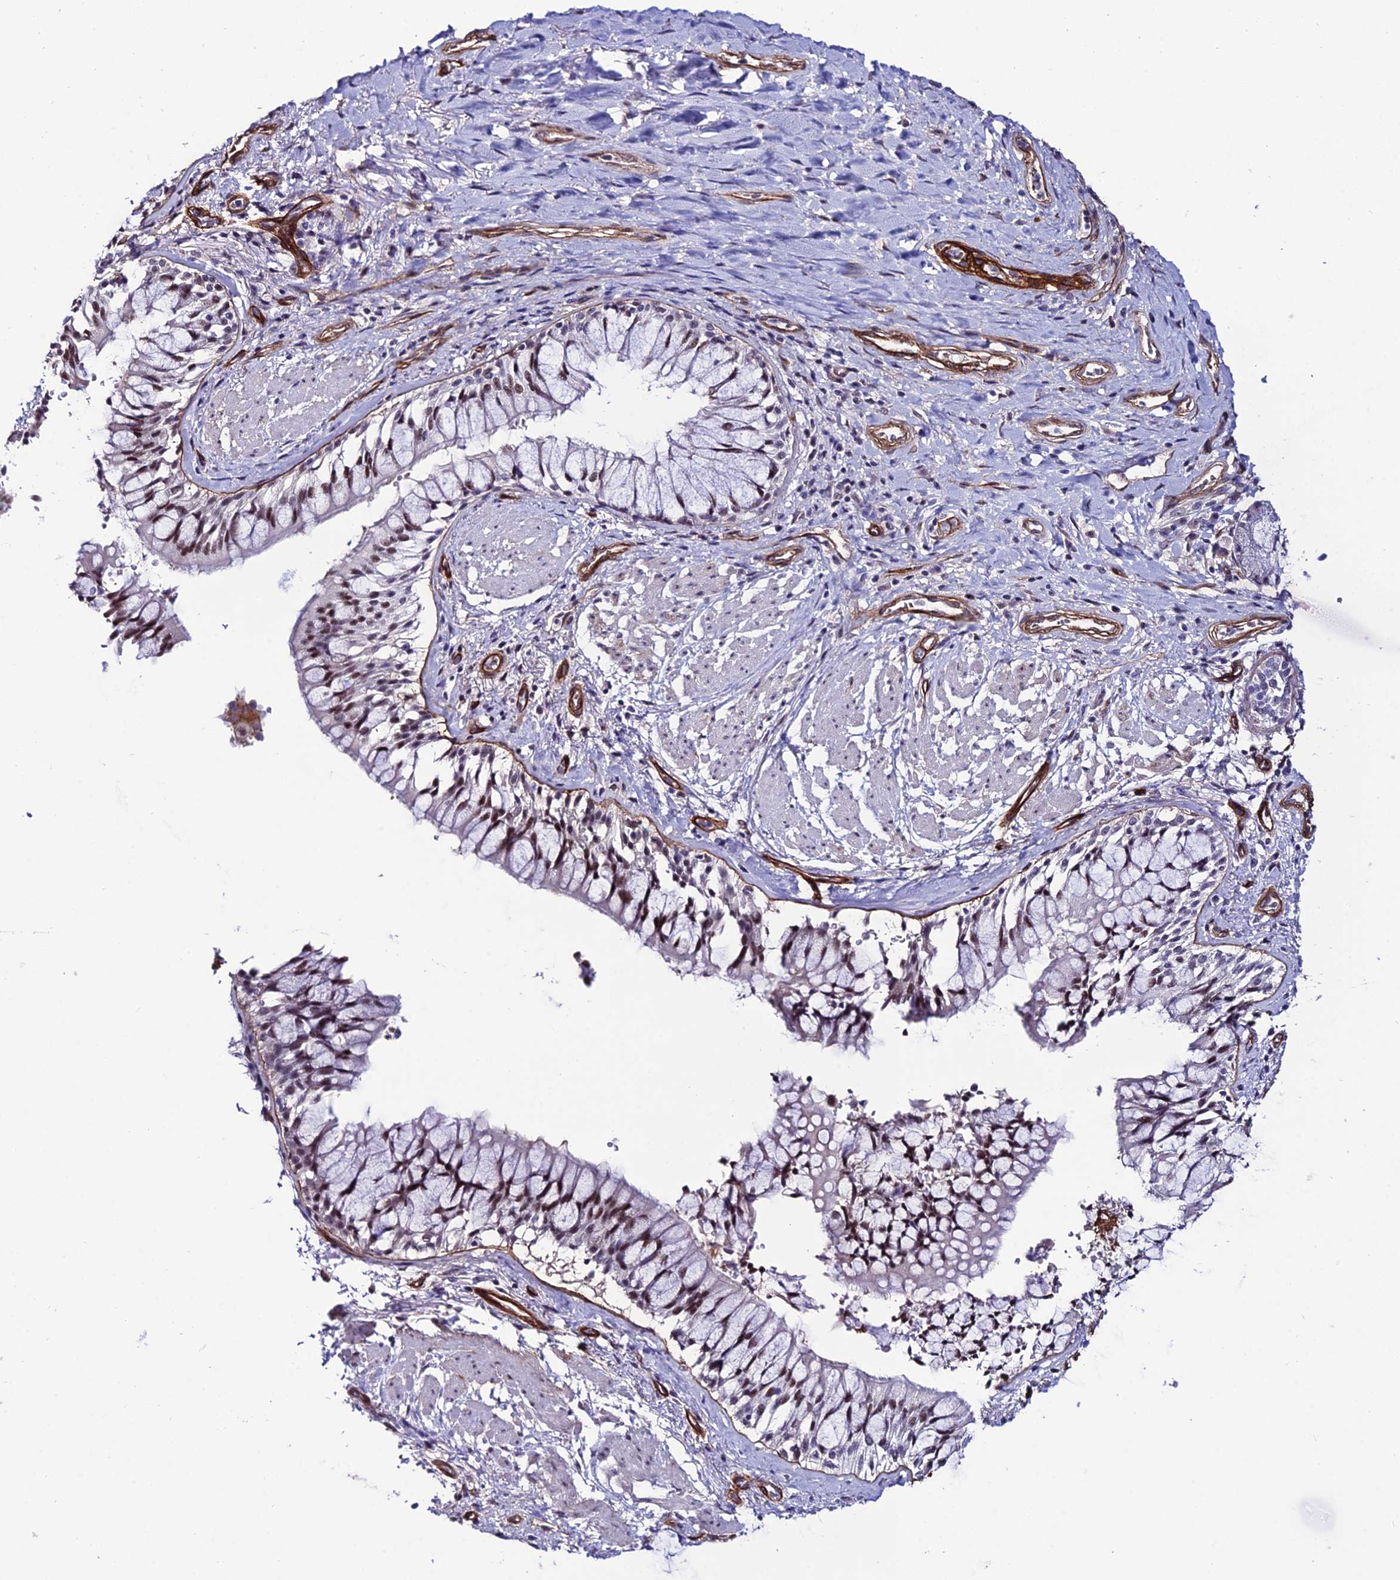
{"staining": {"intensity": "negative", "quantity": "none", "location": "none"}, "tissue": "adipose tissue", "cell_type": "Adipocytes", "image_type": "normal", "snomed": [{"axis": "morphology", "description": "Normal tissue, NOS"}, {"axis": "morphology", "description": "Squamous cell carcinoma, NOS"}, {"axis": "topography", "description": "Bronchus"}, {"axis": "topography", "description": "Lung"}], "caption": "Immunohistochemistry (IHC) of benign adipose tissue exhibits no expression in adipocytes.", "gene": "SYT15B", "patient": {"sex": "male", "age": 64}}